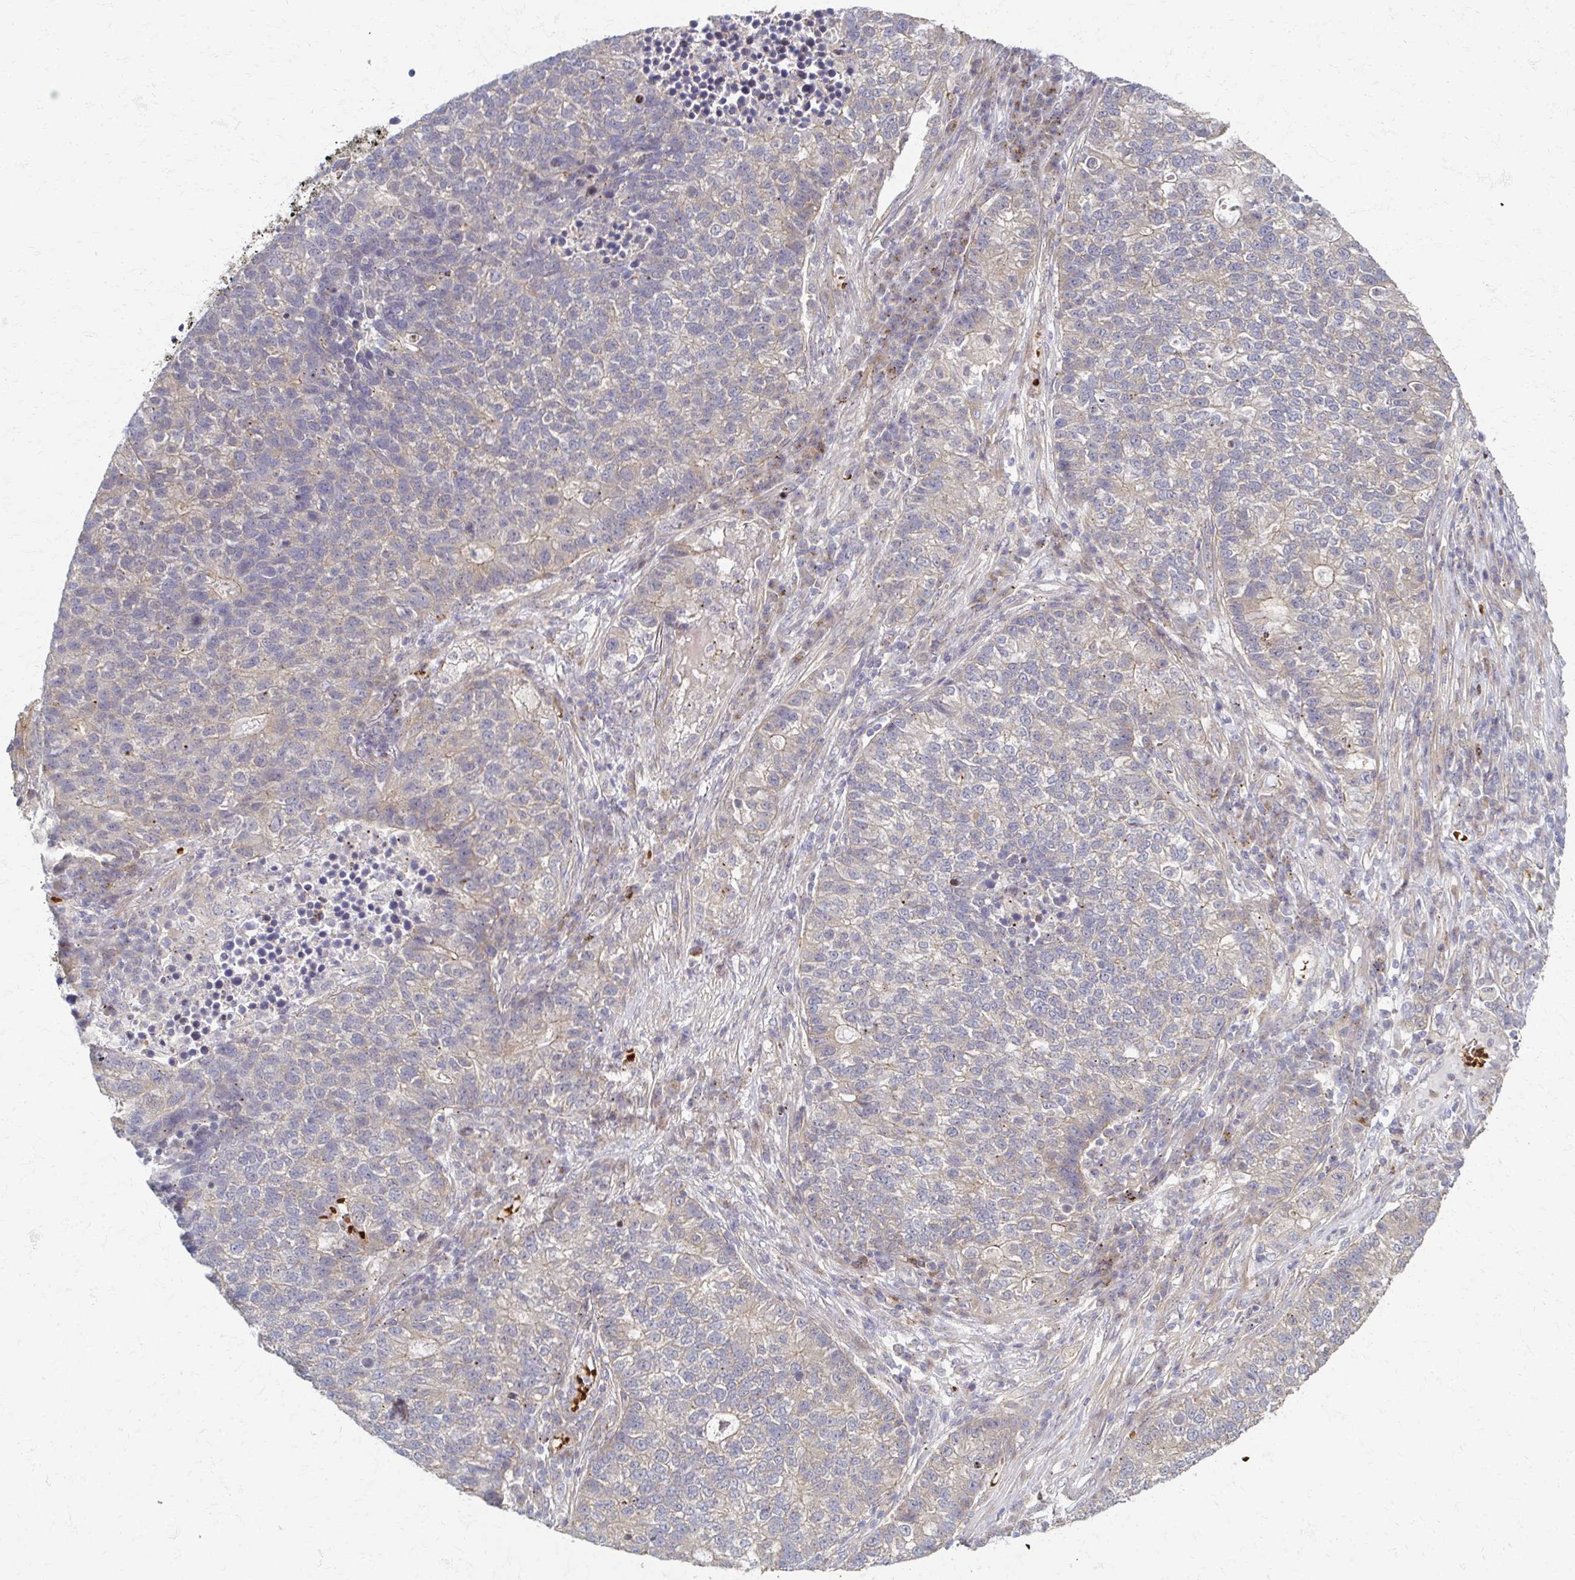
{"staining": {"intensity": "weak", "quantity": "<25%", "location": "cytoplasmic/membranous"}, "tissue": "lung cancer", "cell_type": "Tumor cells", "image_type": "cancer", "snomed": [{"axis": "morphology", "description": "Adenocarcinoma, NOS"}, {"axis": "topography", "description": "Lung"}], "caption": "Tumor cells are negative for protein expression in human lung adenocarcinoma.", "gene": "SKA2", "patient": {"sex": "male", "age": 57}}